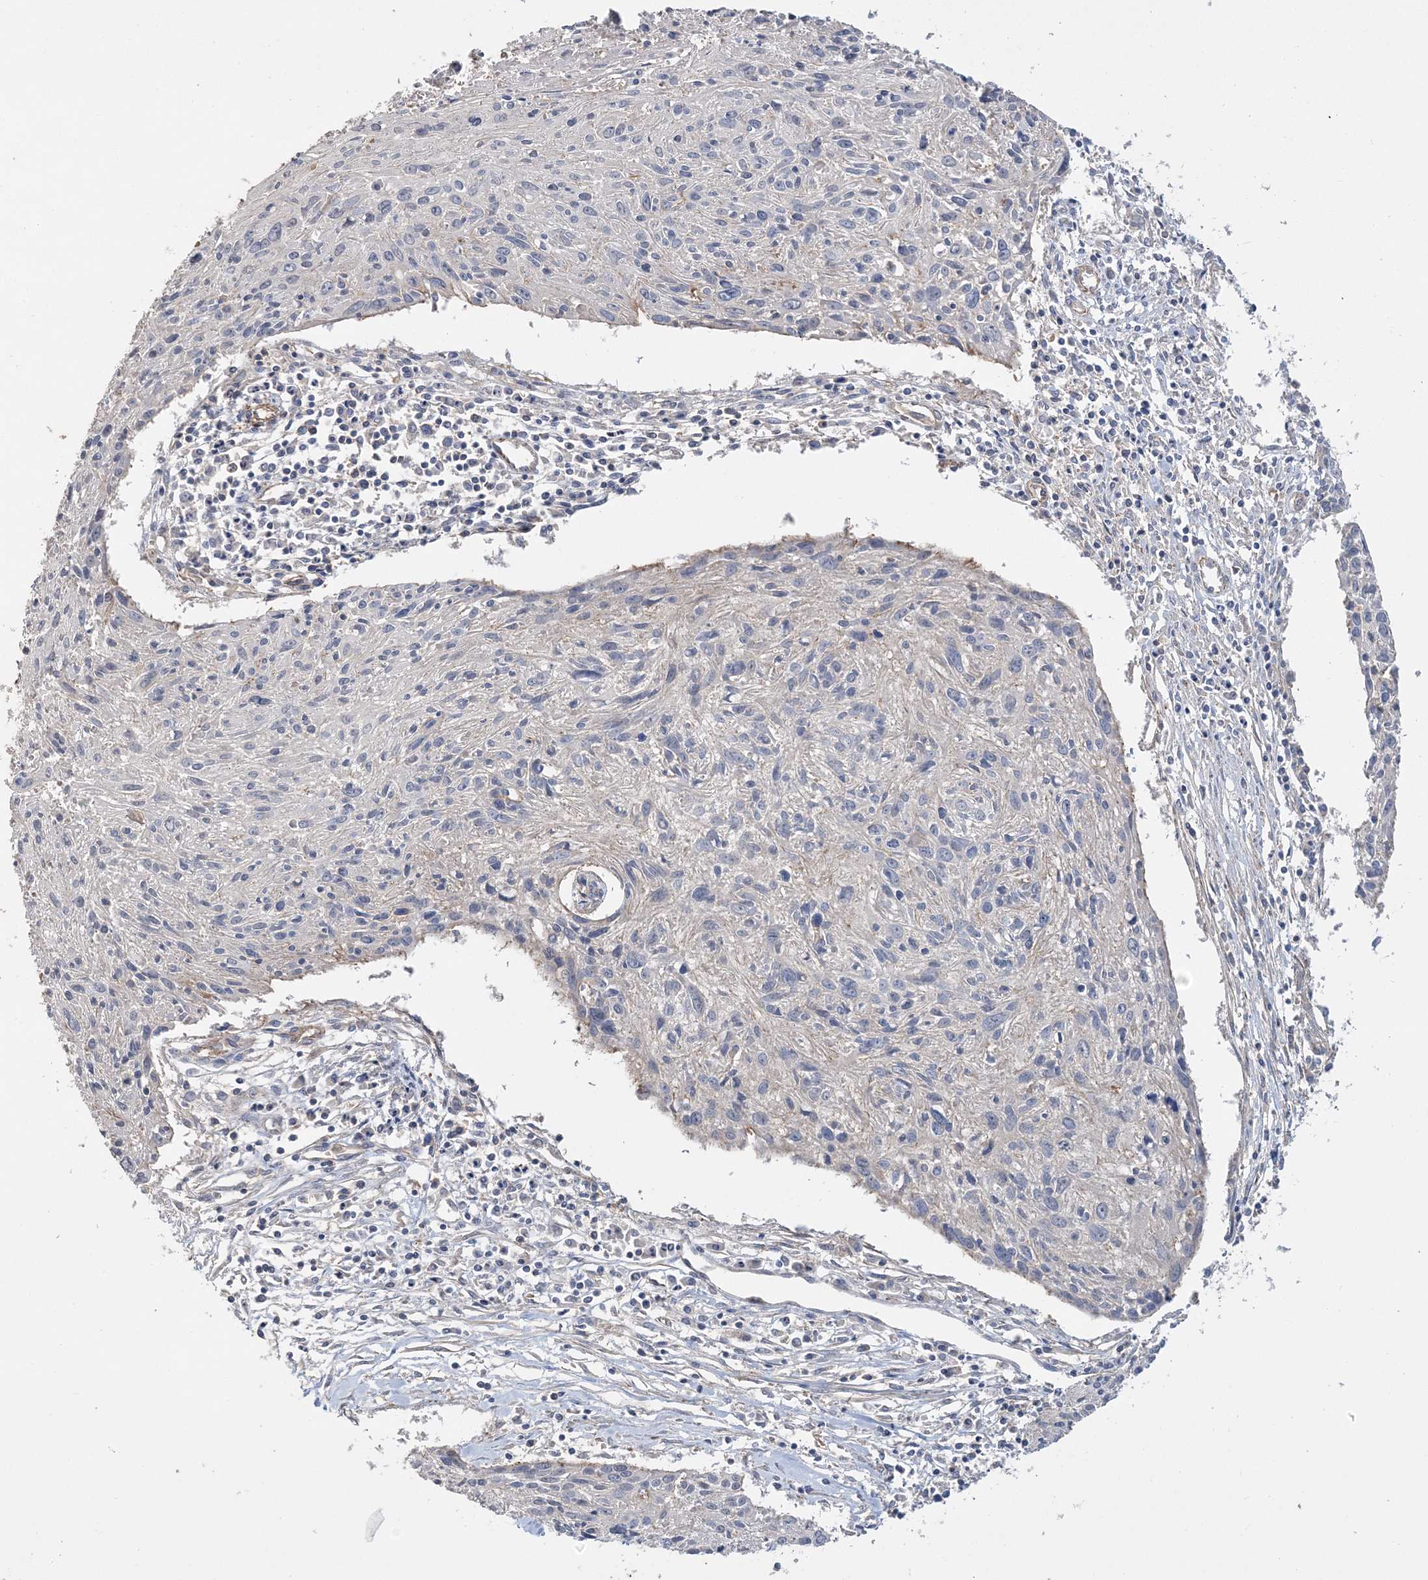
{"staining": {"intensity": "negative", "quantity": "none", "location": "none"}, "tissue": "cervical cancer", "cell_type": "Tumor cells", "image_type": "cancer", "snomed": [{"axis": "morphology", "description": "Squamous cell carcinoma, NOS"}, {"axis": "topography", "description": "Cervix"}], "caption": "Cervical cancer (squamous cell carcinoma) was stained to show a protein in brown. There is no significant staining in tumor cells. Brightfield microscopy of IHC stained with DAB (3,3'-diaminobenzidine) (brown) and hematoxylin (blue), captured at high magnification.", "gene": "PIGC", "patient": {"sex": "female", "age": 51}}